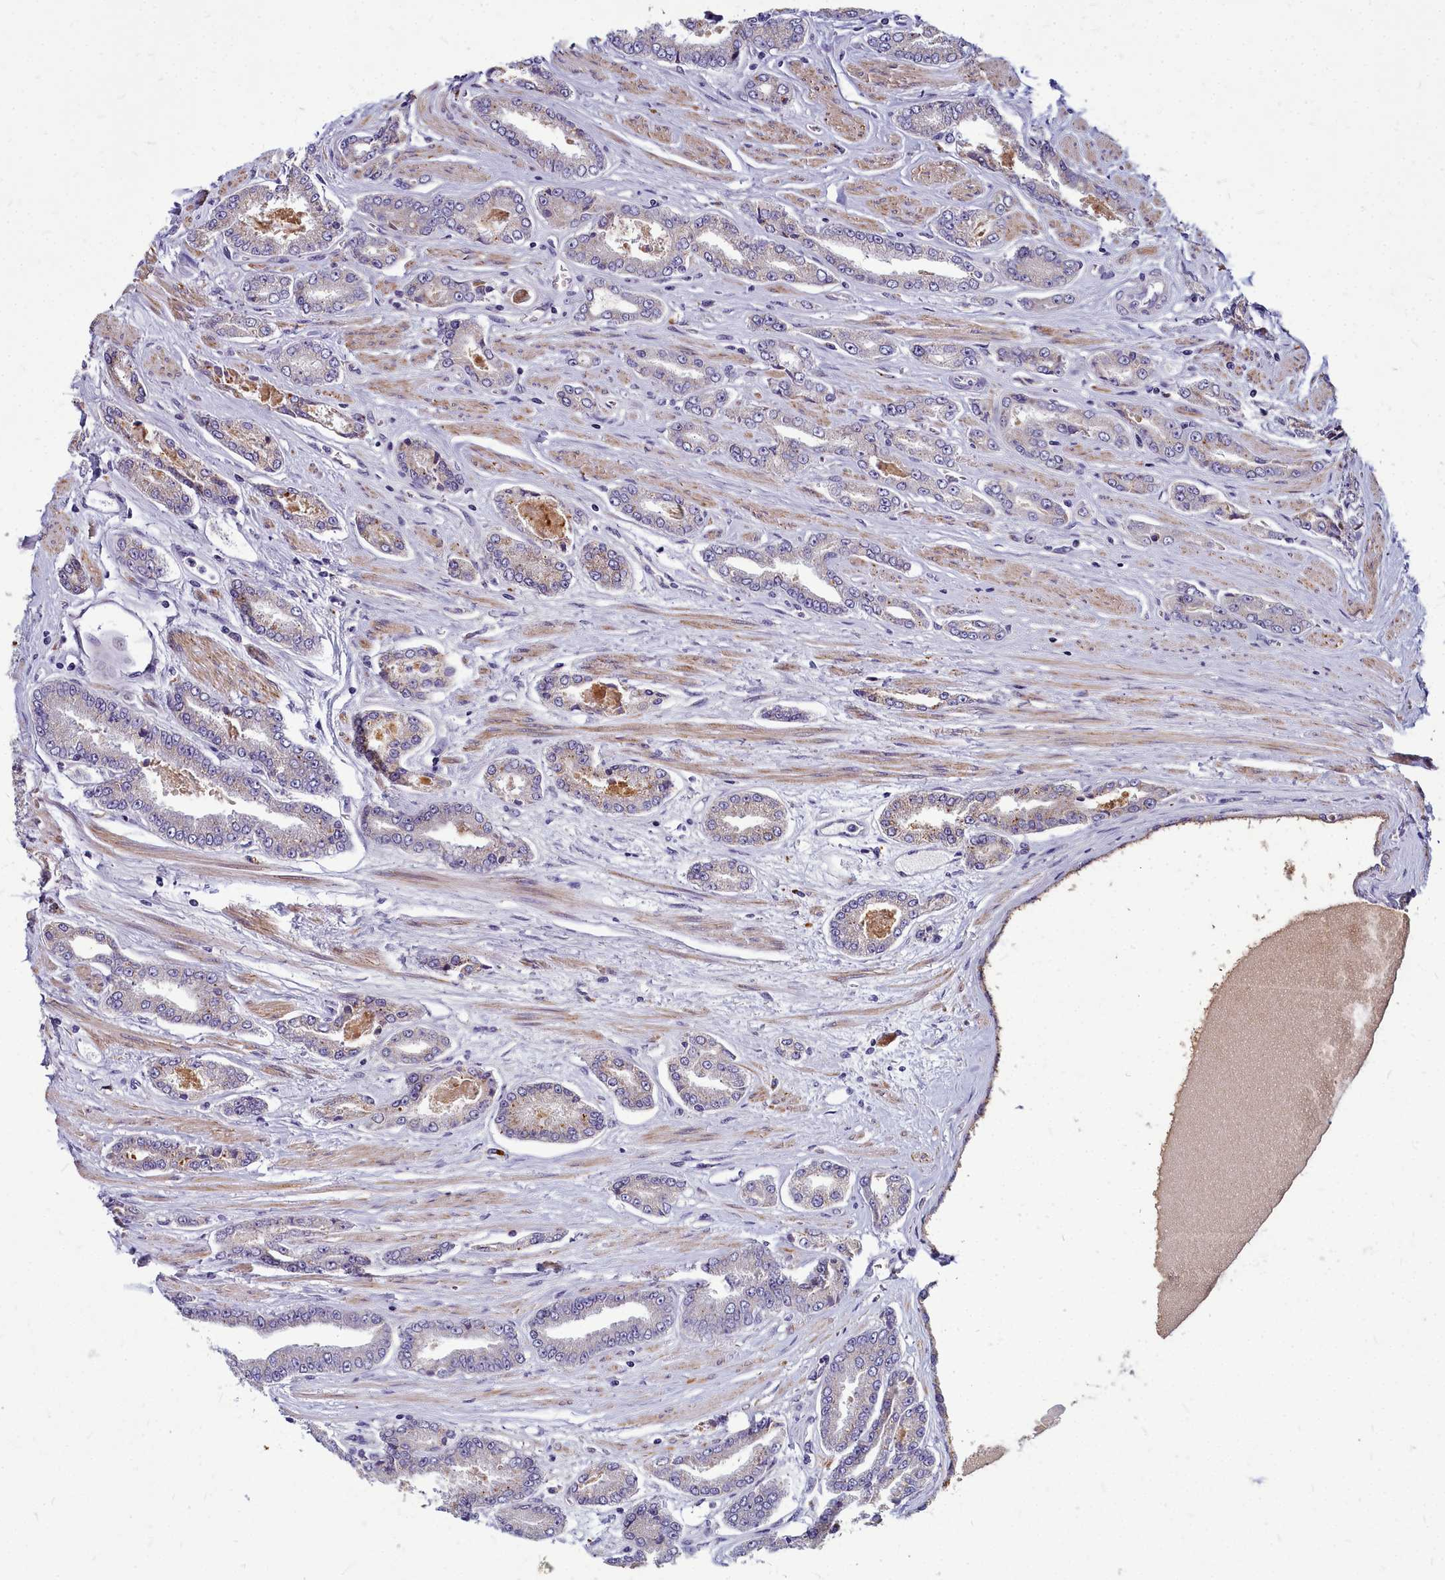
{"staining": {"intensity": "weak", "quantity": "<25%", "location": "cytoplasmic/membranous"}, "tissue": "prostate cancer", "cell_type": "Tumor cells", "image_type": "cancer", "snomed": [{"axis": "morphology", "description": "Adenocarcinoma, High grade"}, {"axis": "topography", "description": "Prostate"}], "caption": "DAB (3,3'-diaminobenzidine) immunohistochemical staining of prostate cancer (high-grade adenocarcinoma) displays no significant expression in tumor cells.", "gene": "SMPD4", "patient": {"sex": "male", "age": 74}}